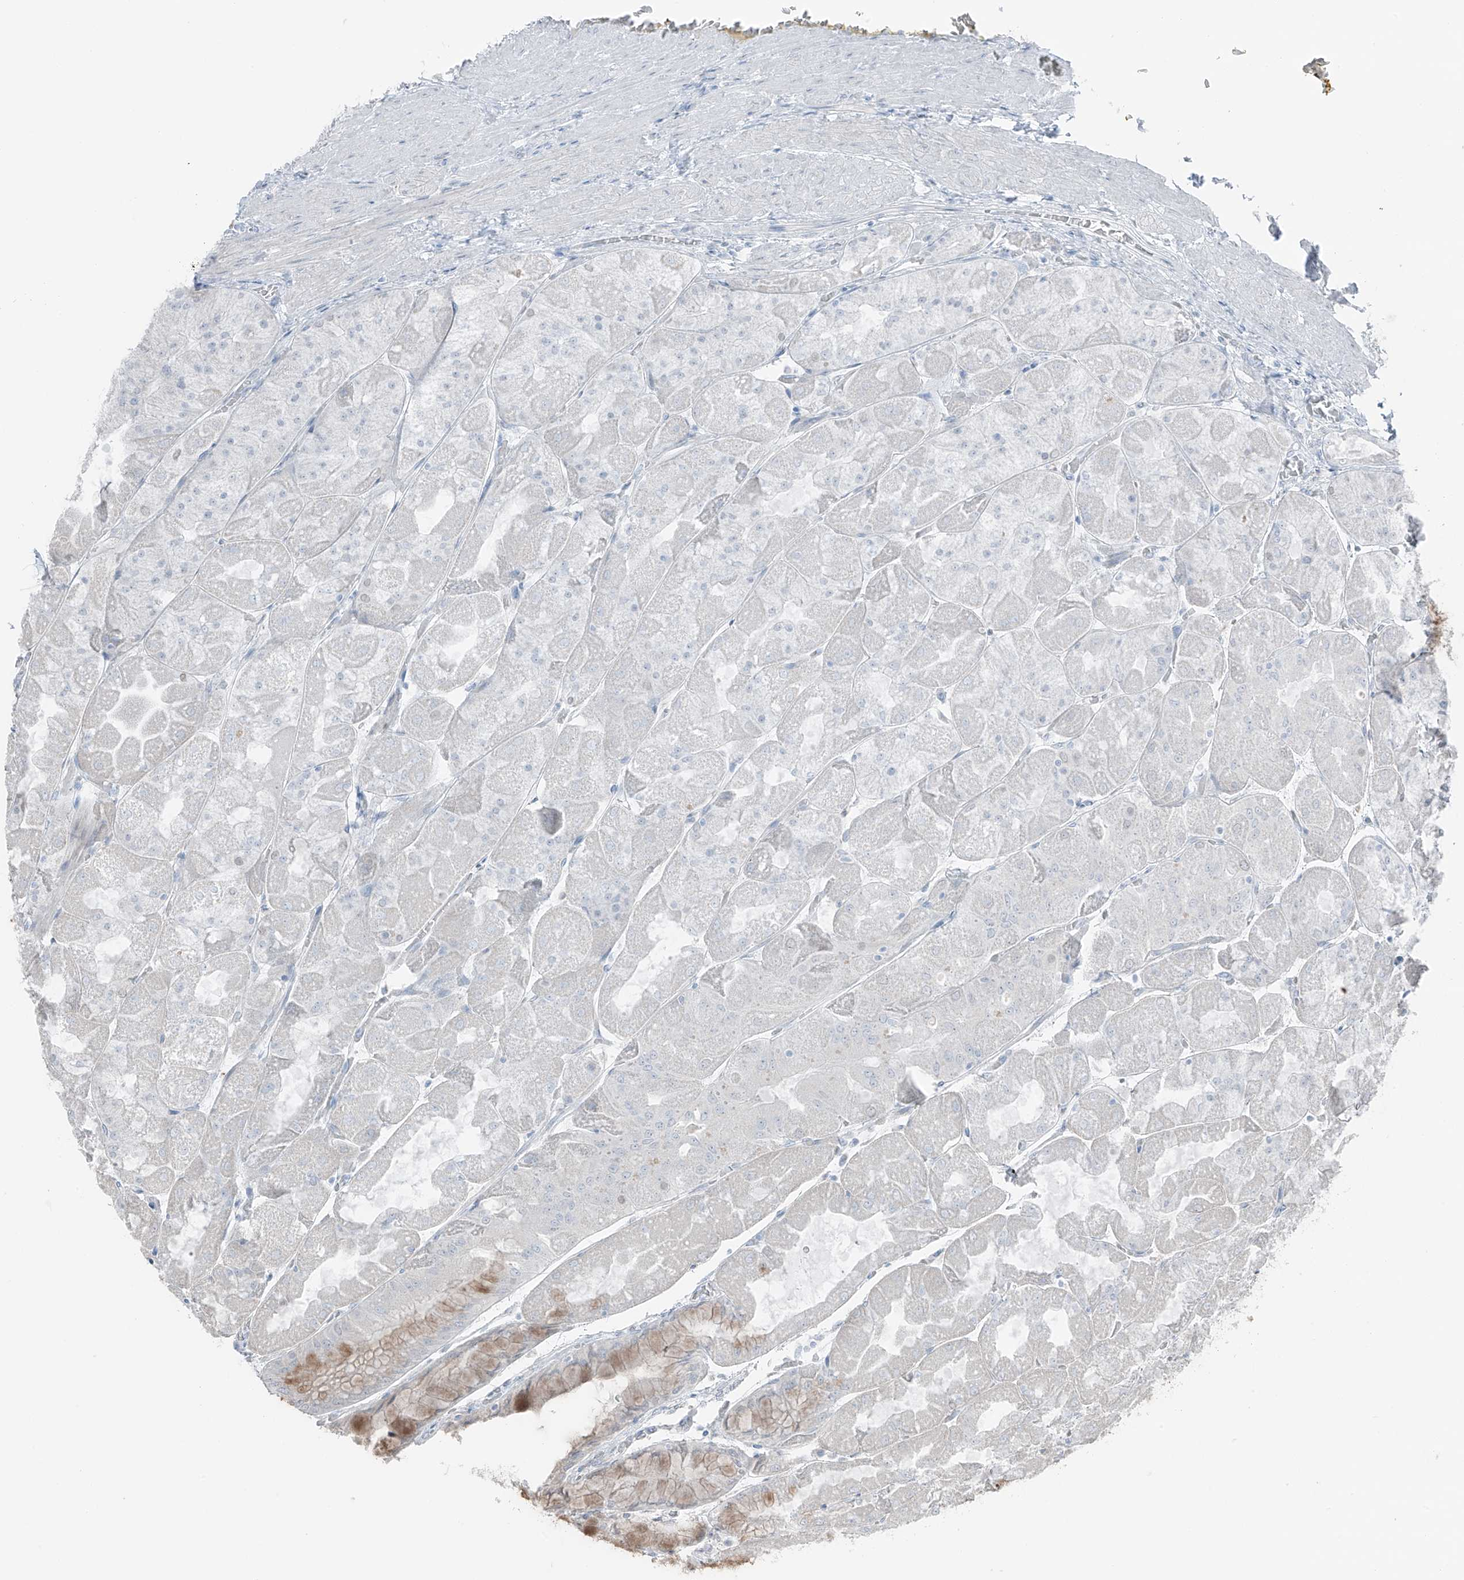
{"staining": {"intensity": "moderate", "quantity": "<25%", "location": "cytoplasmic/membranous"}, "tissue": "stomach", "cell_type": "Glandular cells", "image_type": "normal", "snomed": [{"axis": "morphology", "description": "Normal tissue, NOS"}, {"axis": "topography", "description": "Stomach"}], "caption": "A brown stain shows moderate cytoplasmic/membranous positivity of a protein in glandular cells of normal human stomach.", "gene": "PRDM6", "patient": {"sex": "female", "age": 61}}